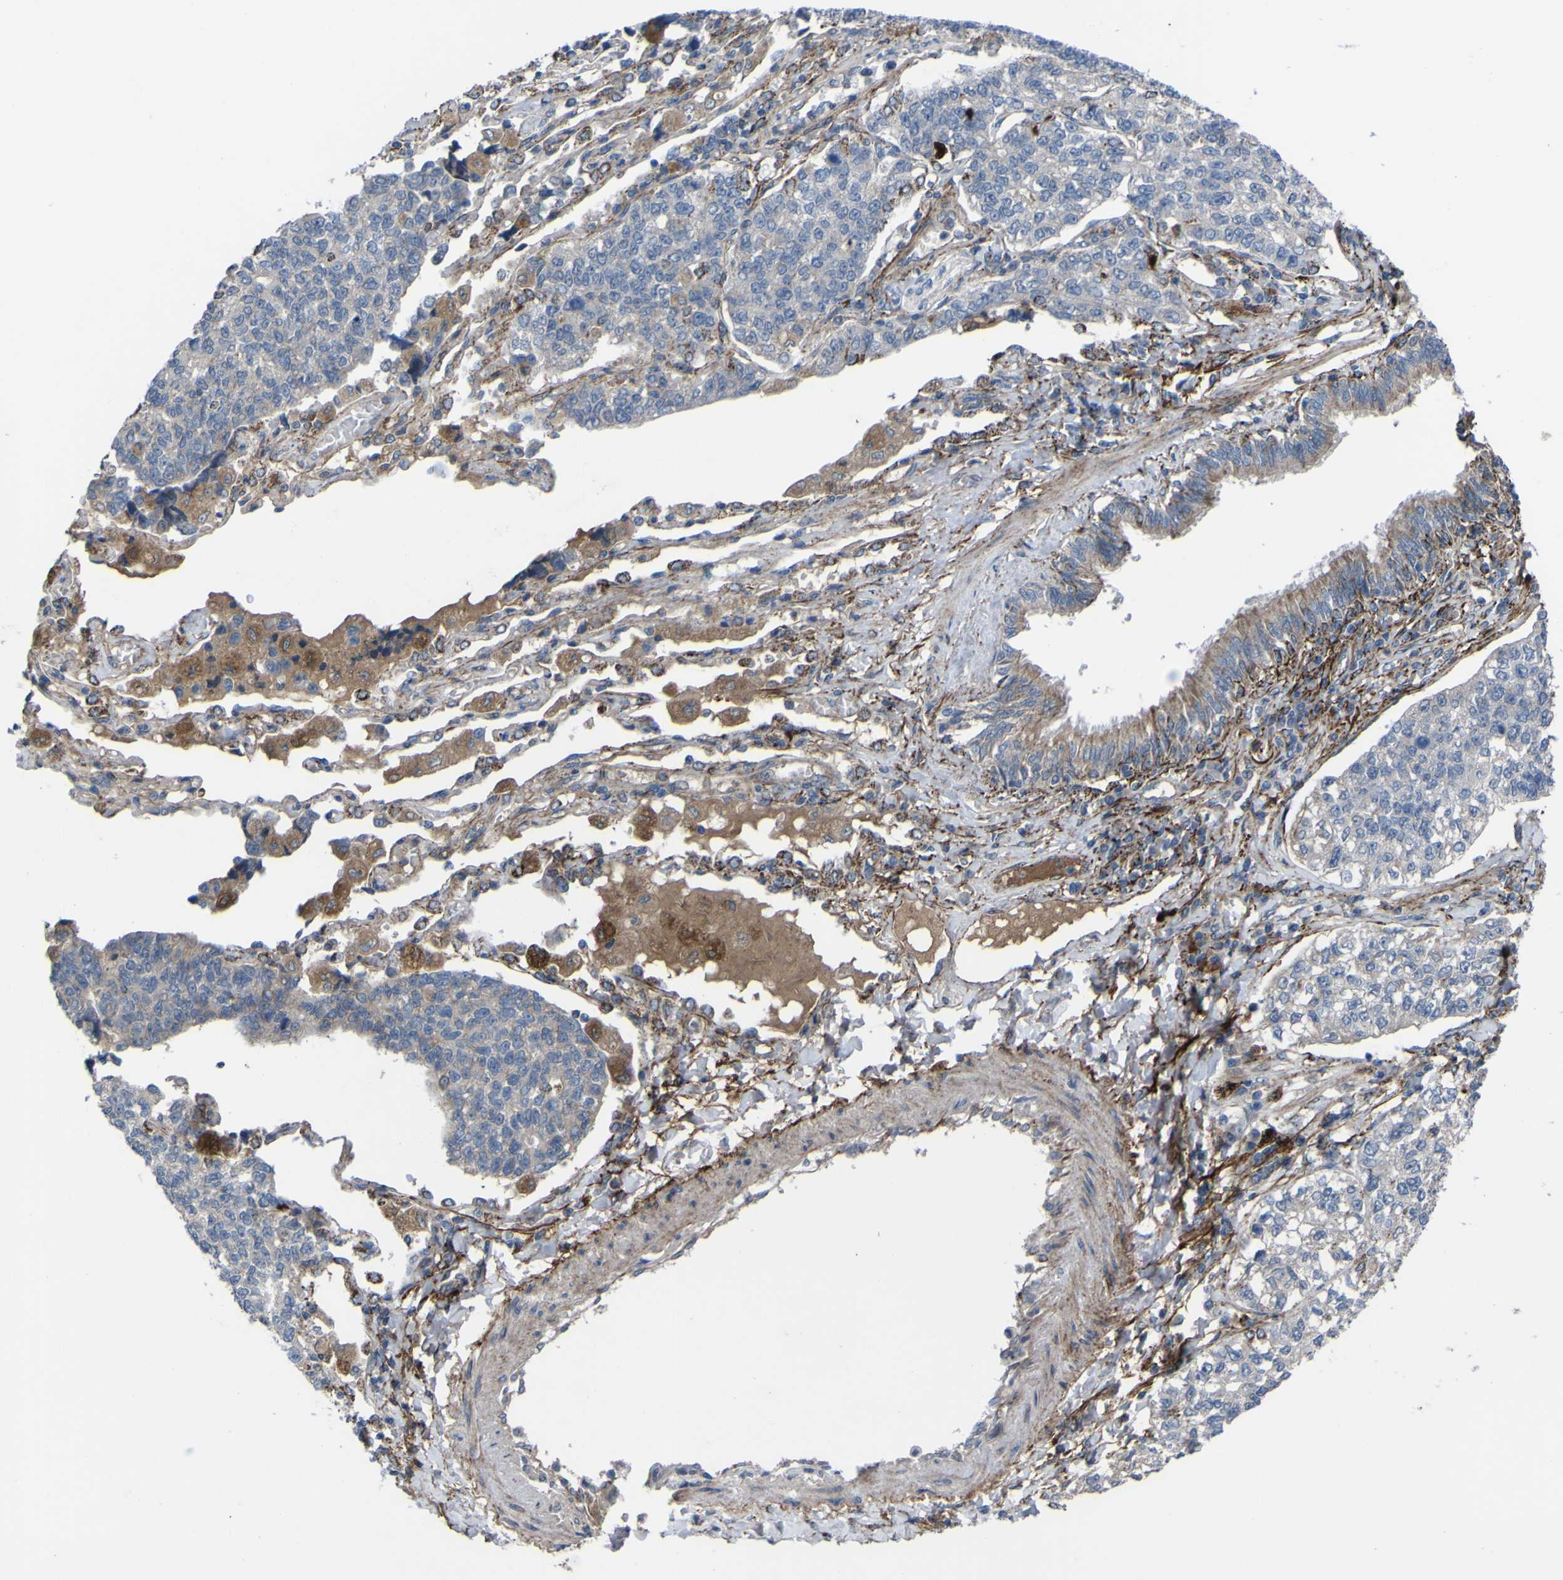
{"staining": {"intensity": "negative", "quantity": "none", "location": "none"}, "tissue": "lung cancer", "cell_type": "Tumor cells", "image_type": "cancer", "snomed": [{"axis": "morphology", "description": "Adenocarcinoma, NOS"}, {"axis": "topography", "description": "Lung"}], "caption": "Image shows no protein staining in tumor cells of lung cancer (adenocarcinoma) tissue.", "gene": "GPLD1", "patient": {"sex": "male", "age": 49}}